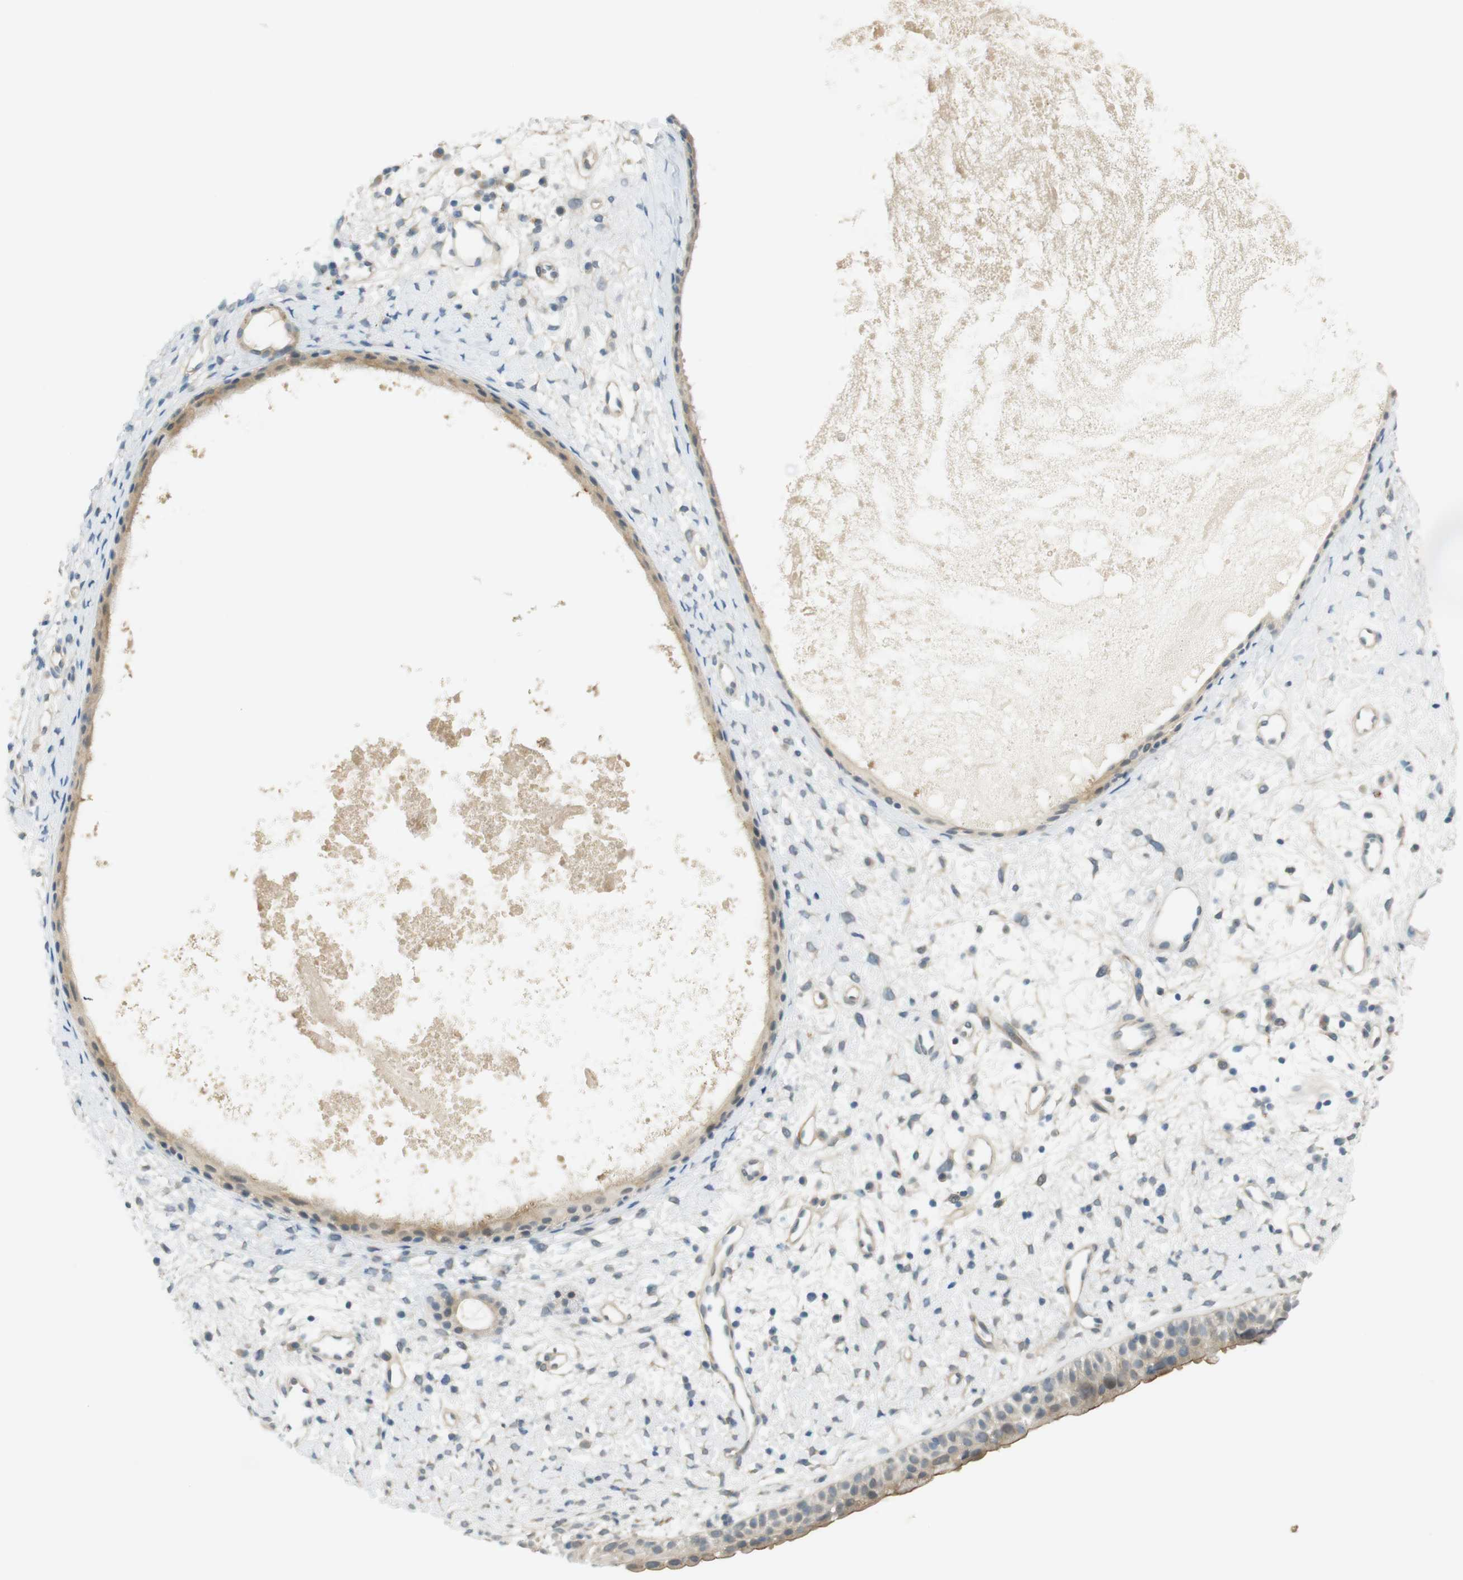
{"staining": {"intensity": "moderate", "quantity": ">75%", "location": "cytoplasmic/membranous"}, "tissue": "nasopharynx", "cell_type": "Respiratory epithelial cells", "image_type": "normal", "snomed": [{"axis": "morphology", "description": "Normal tissue, NOS"}, {"axis": "topography", "description": "Nasopharynx"}], "caption": "Immunohistochemistry of benign human nasopharynx demonstrates medium levels of moderate cytoplasmic/membranous expression in approximately >75% of respiratory epithelial cells.", "gene": "UGT8", "patient": {"sex": "male", "age": 22}}